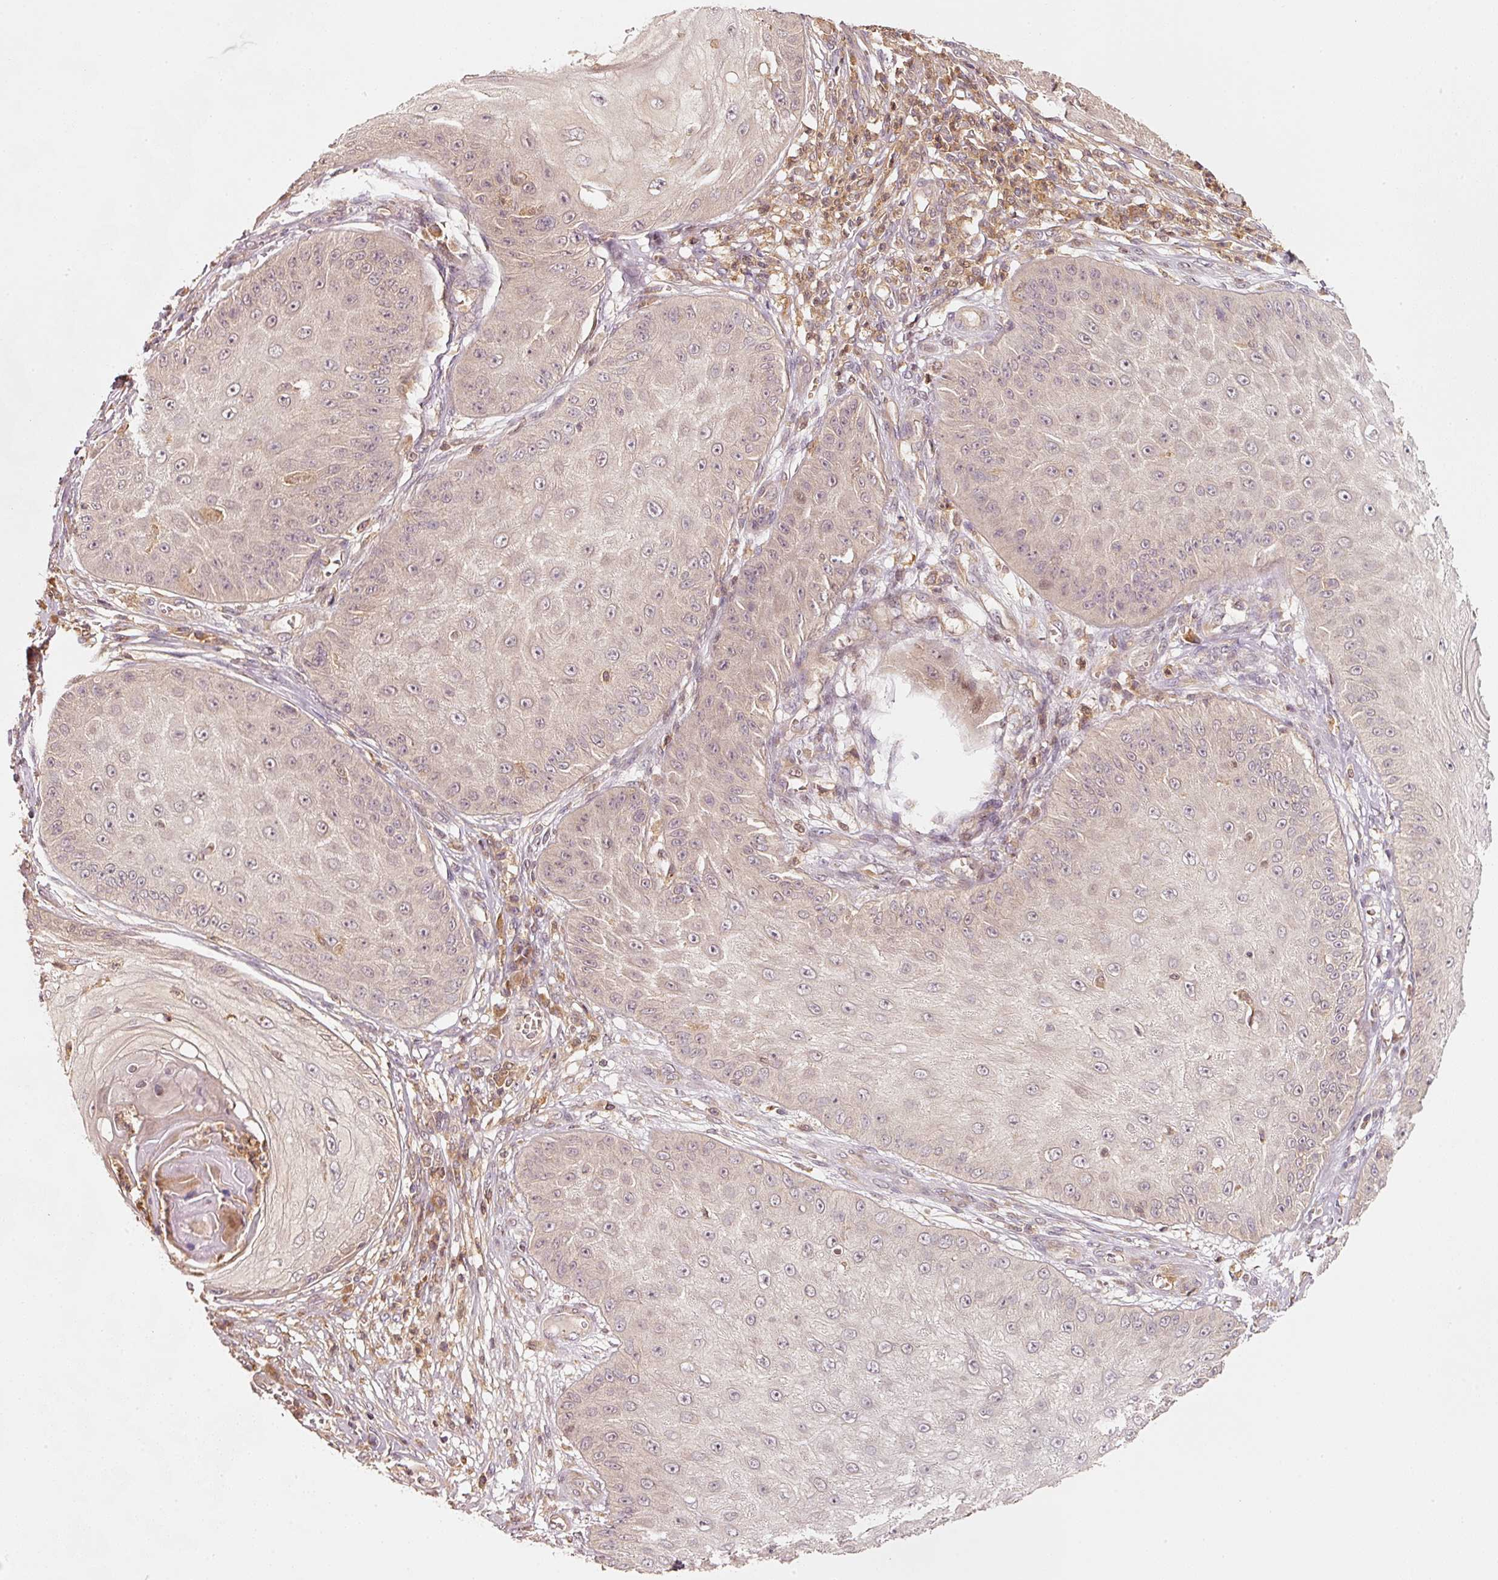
{"staining": {"intensity": "weak", "quantity": "<25%", "location": "cytoplasmic/membranous"}, "tissue": "skin cancer", "cell_type": "Tumor cells", "image_type": "cancer", "snomed": [{"axis": "morphology", "description": "Squamous cell carcinoma, NOS"}, {"axis": "topography", "description": "Skin"}], "caption": "Immunohistochemistry (IHC) photomicrograph of neoplastic tissue: human skin cancer (squamous cell carcinoma) stained with DAB exhibits no significant protein positivity in tumor cells.", "gene": "RRAS2", "patient": {"sex": "male", "age": 70}}